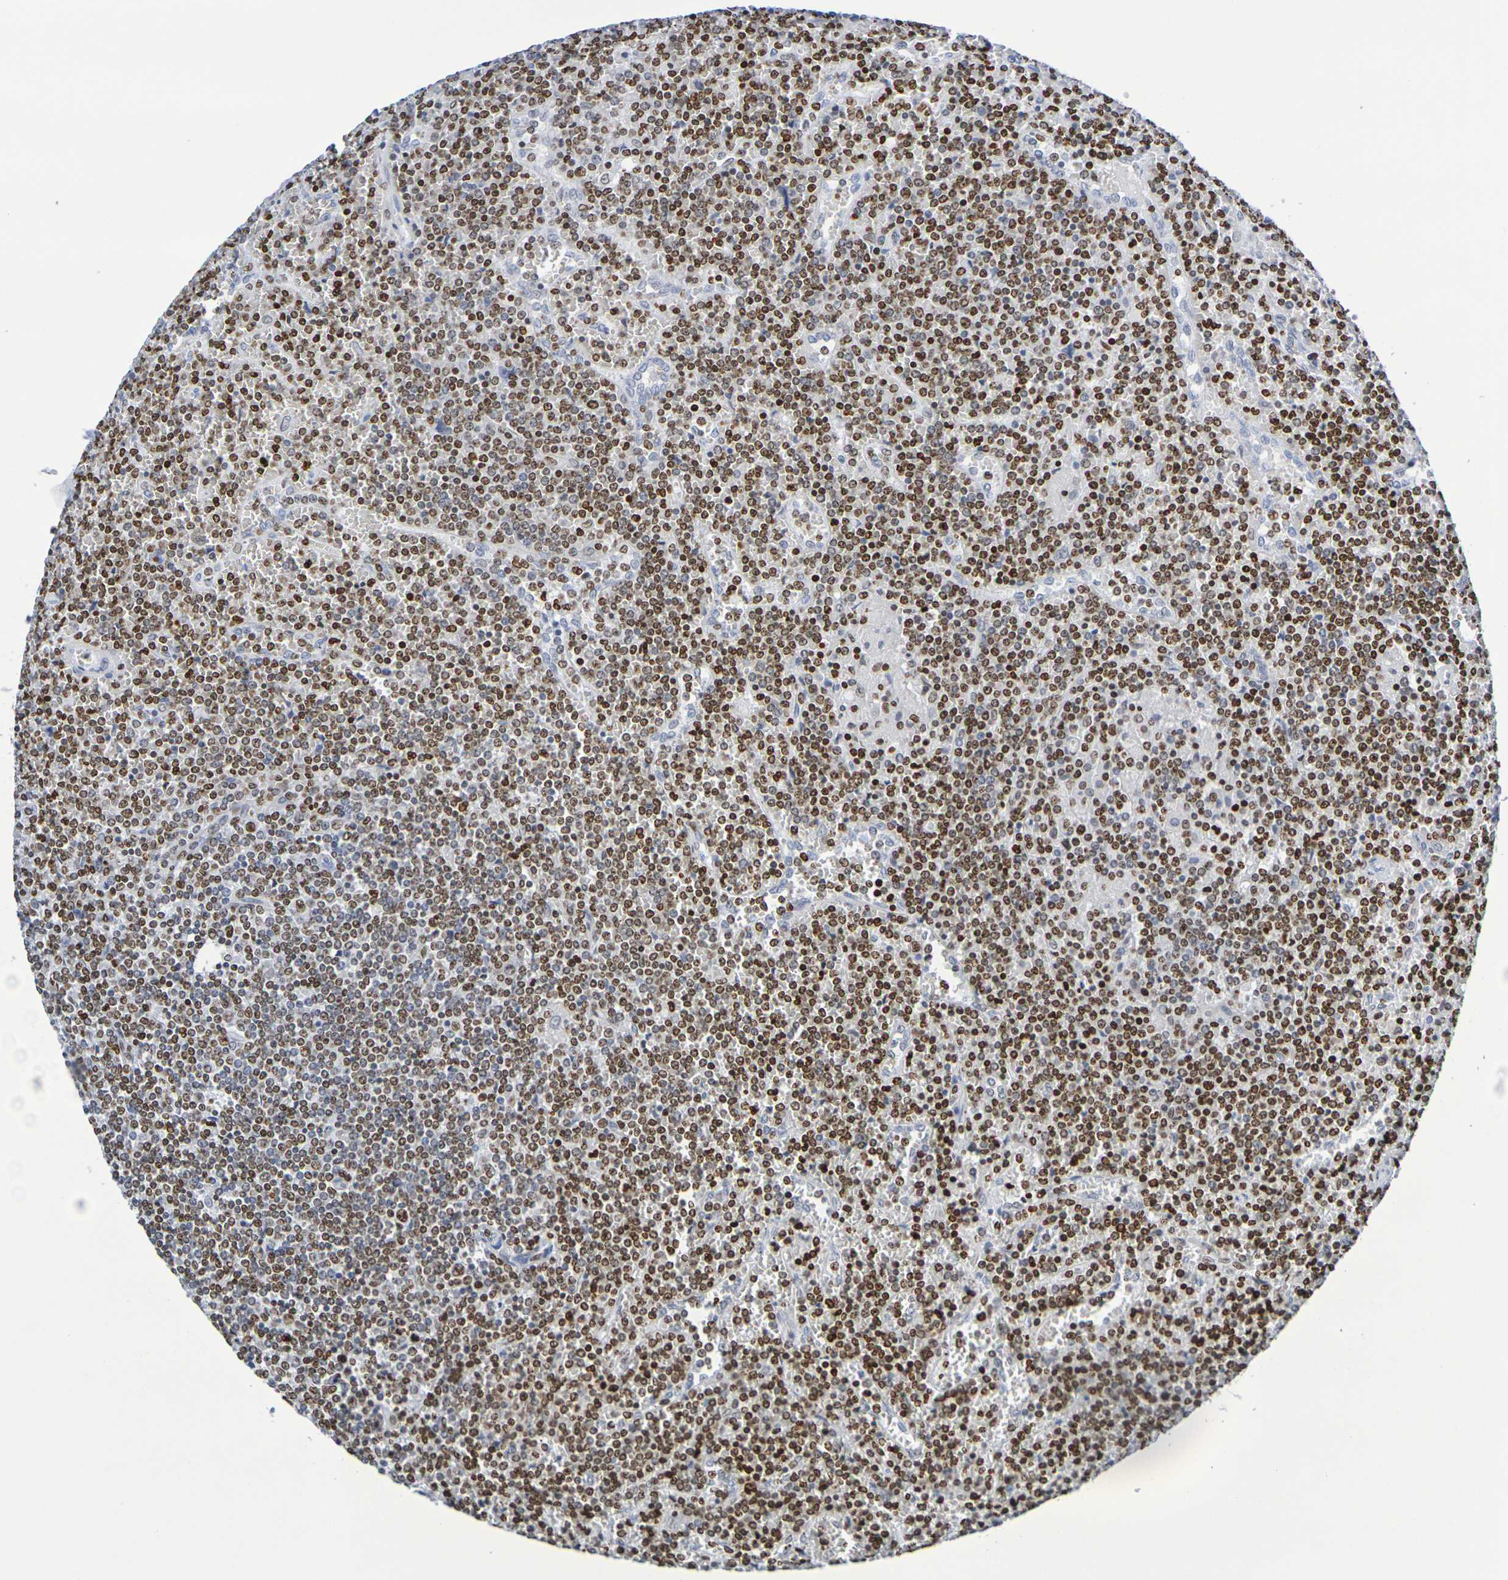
{"staining": {"intensity": "moderate", "quantity": ">75%", "location": "nuclear"}, "tissue": "lymphoma", "cell_type": "Tumor cells", "image_type": "cancer", "snomed": [{"axis": "morphology", "description": "Malignant lymphoma, non-Hodgkin's type, Low grade"}, {"axis": "topography", "description": "Spleen"}], "caption": "This micrograph demonstrates immunohistochemistry (IHC) staining of malignant lymphoma, non-Hodgkin's type (low-grade), with medium moderate nuclear positivity in approximately >75% of tumor cells.", "gene": "H1-5", "patient": {"sex": "female", "age": 19}}